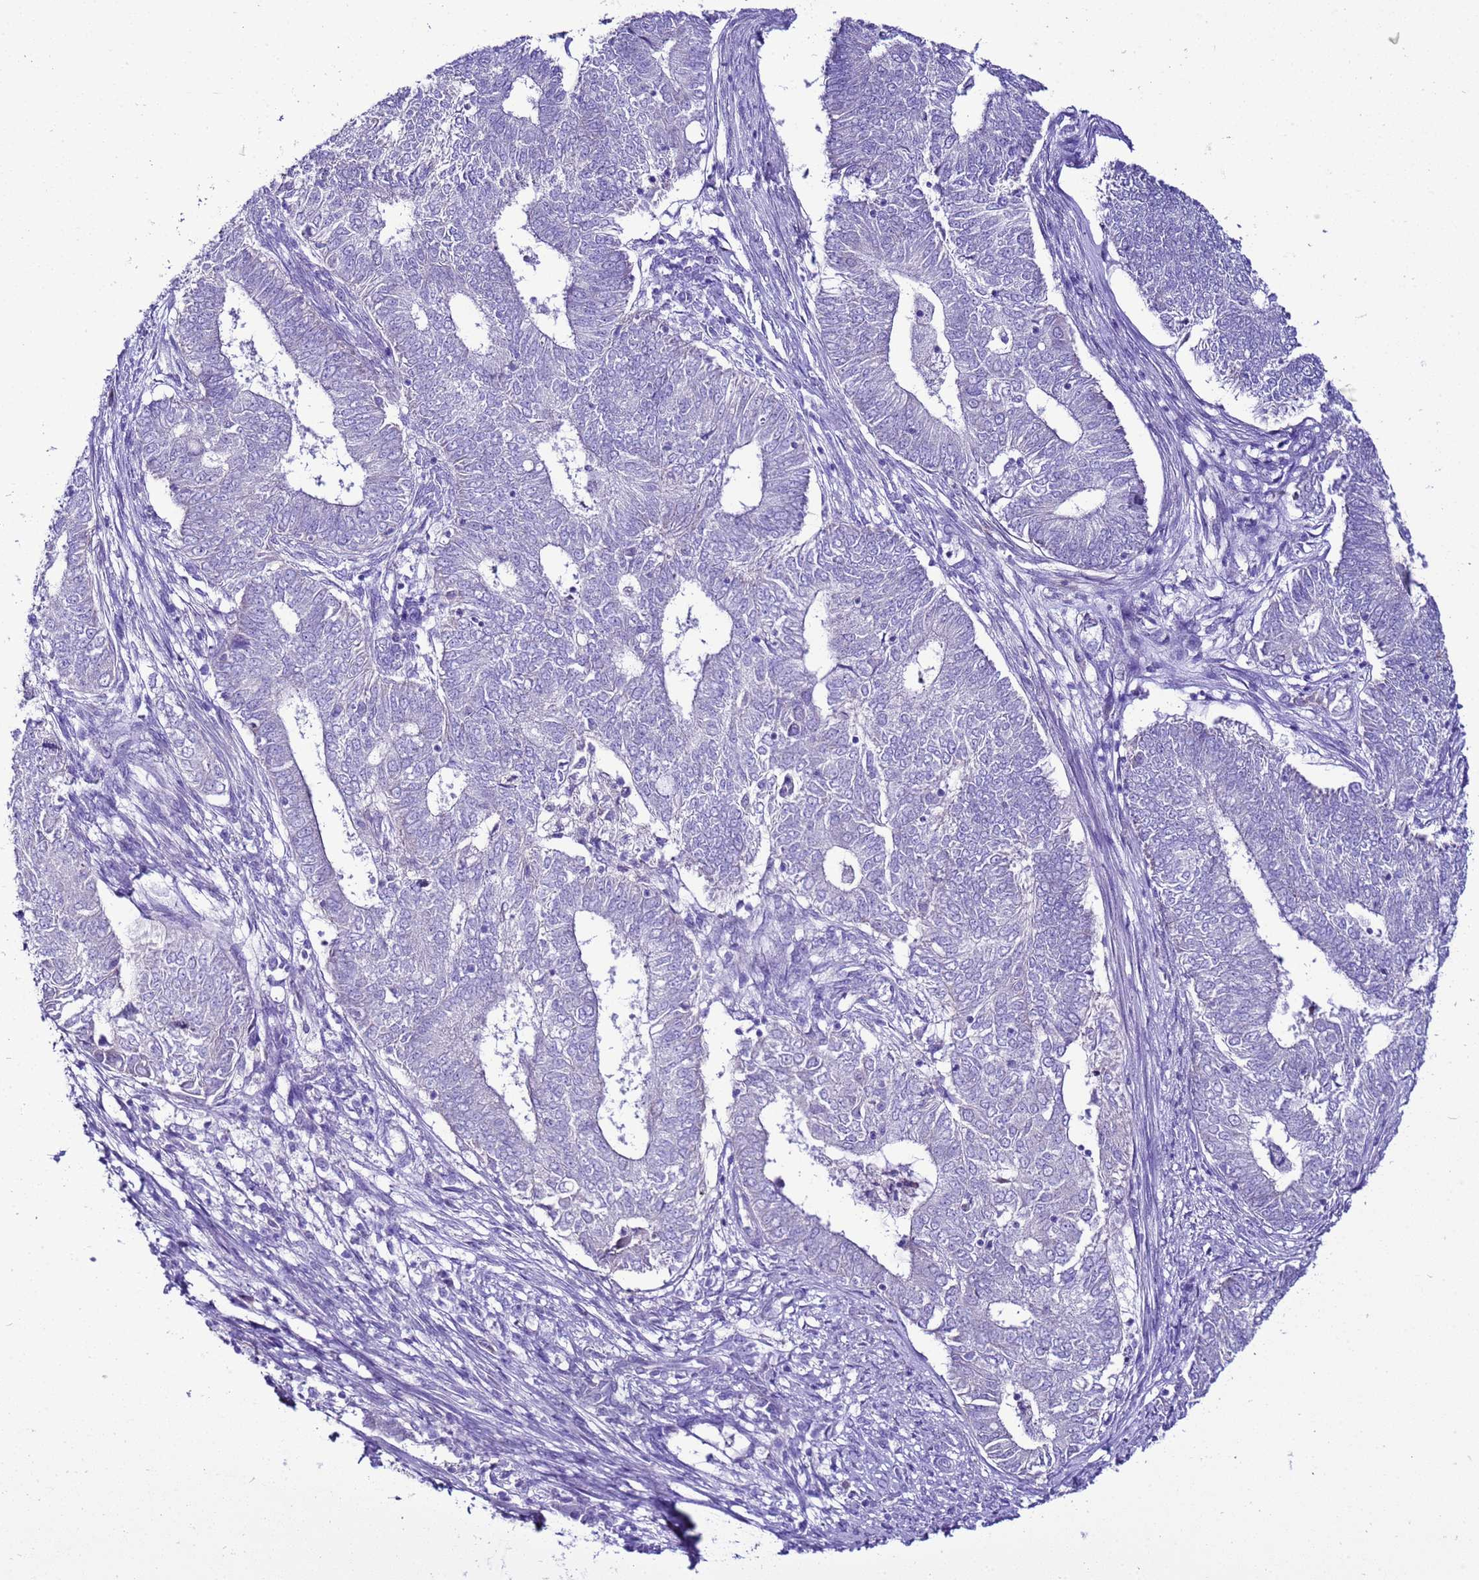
{"staining": {"intensity": "negative", "quantity": "none", "location": "none"}, "tissue": "endometrial cancer", "cell_type": "Tumor cells", "image_type": "cancer", "snomed": [{"axis": "morphology", "description": "Adenocarcinoma, NOS"}, {"axis": "topography", "description": "Endometrium"}], "caption": "This image is of adenocarcinoma (endometrial) stained with immunohistochemistry (IHC) to label a protein in brown with the nuclei are counter-stained blue. There is no staining in tumor cells.", "gene": "BEST2", "patient": {"sex": "female", "age": 62}}